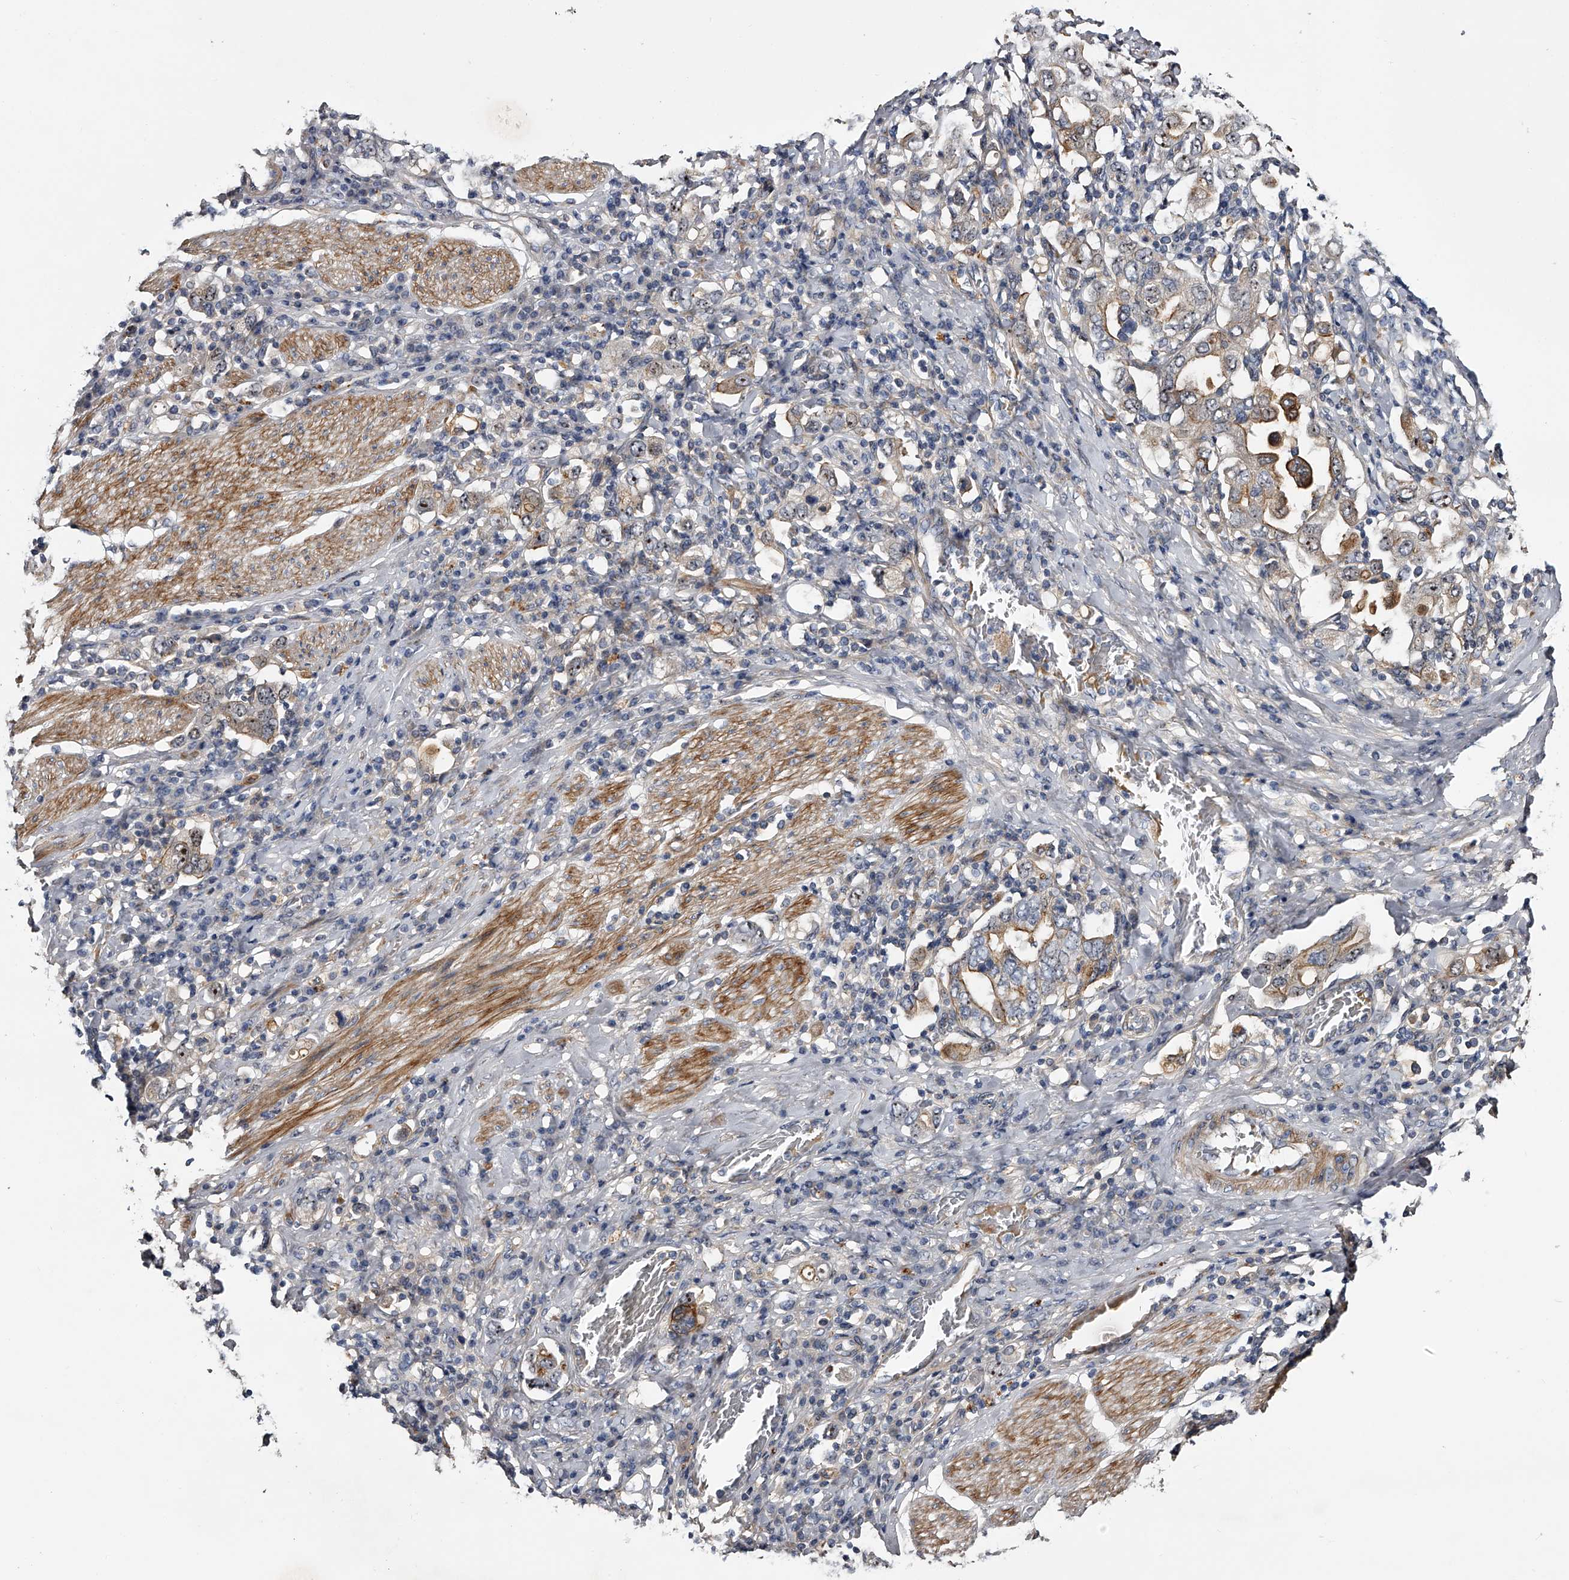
{"staining": {"intensity": "moderate", "quantity": "25%-75%", "location": "nuclear"}, "tissue": "stomach cancer", "cell_type": "Tumor cells", "image_type": "cancer", "snomed": [{"axis": "morphology", "description": "Adenocarcinoma, NOS"}, {"axis": "topography", "description": "Stomach, upper"}], "caption": "Protein staining of adenocarcinoma (stomach) tissue shows moderate nuclear expression in approximately 25%-75% of tumor cells.", "gene": "MDN1", "patient": {"sex": "male", "age": 62}}